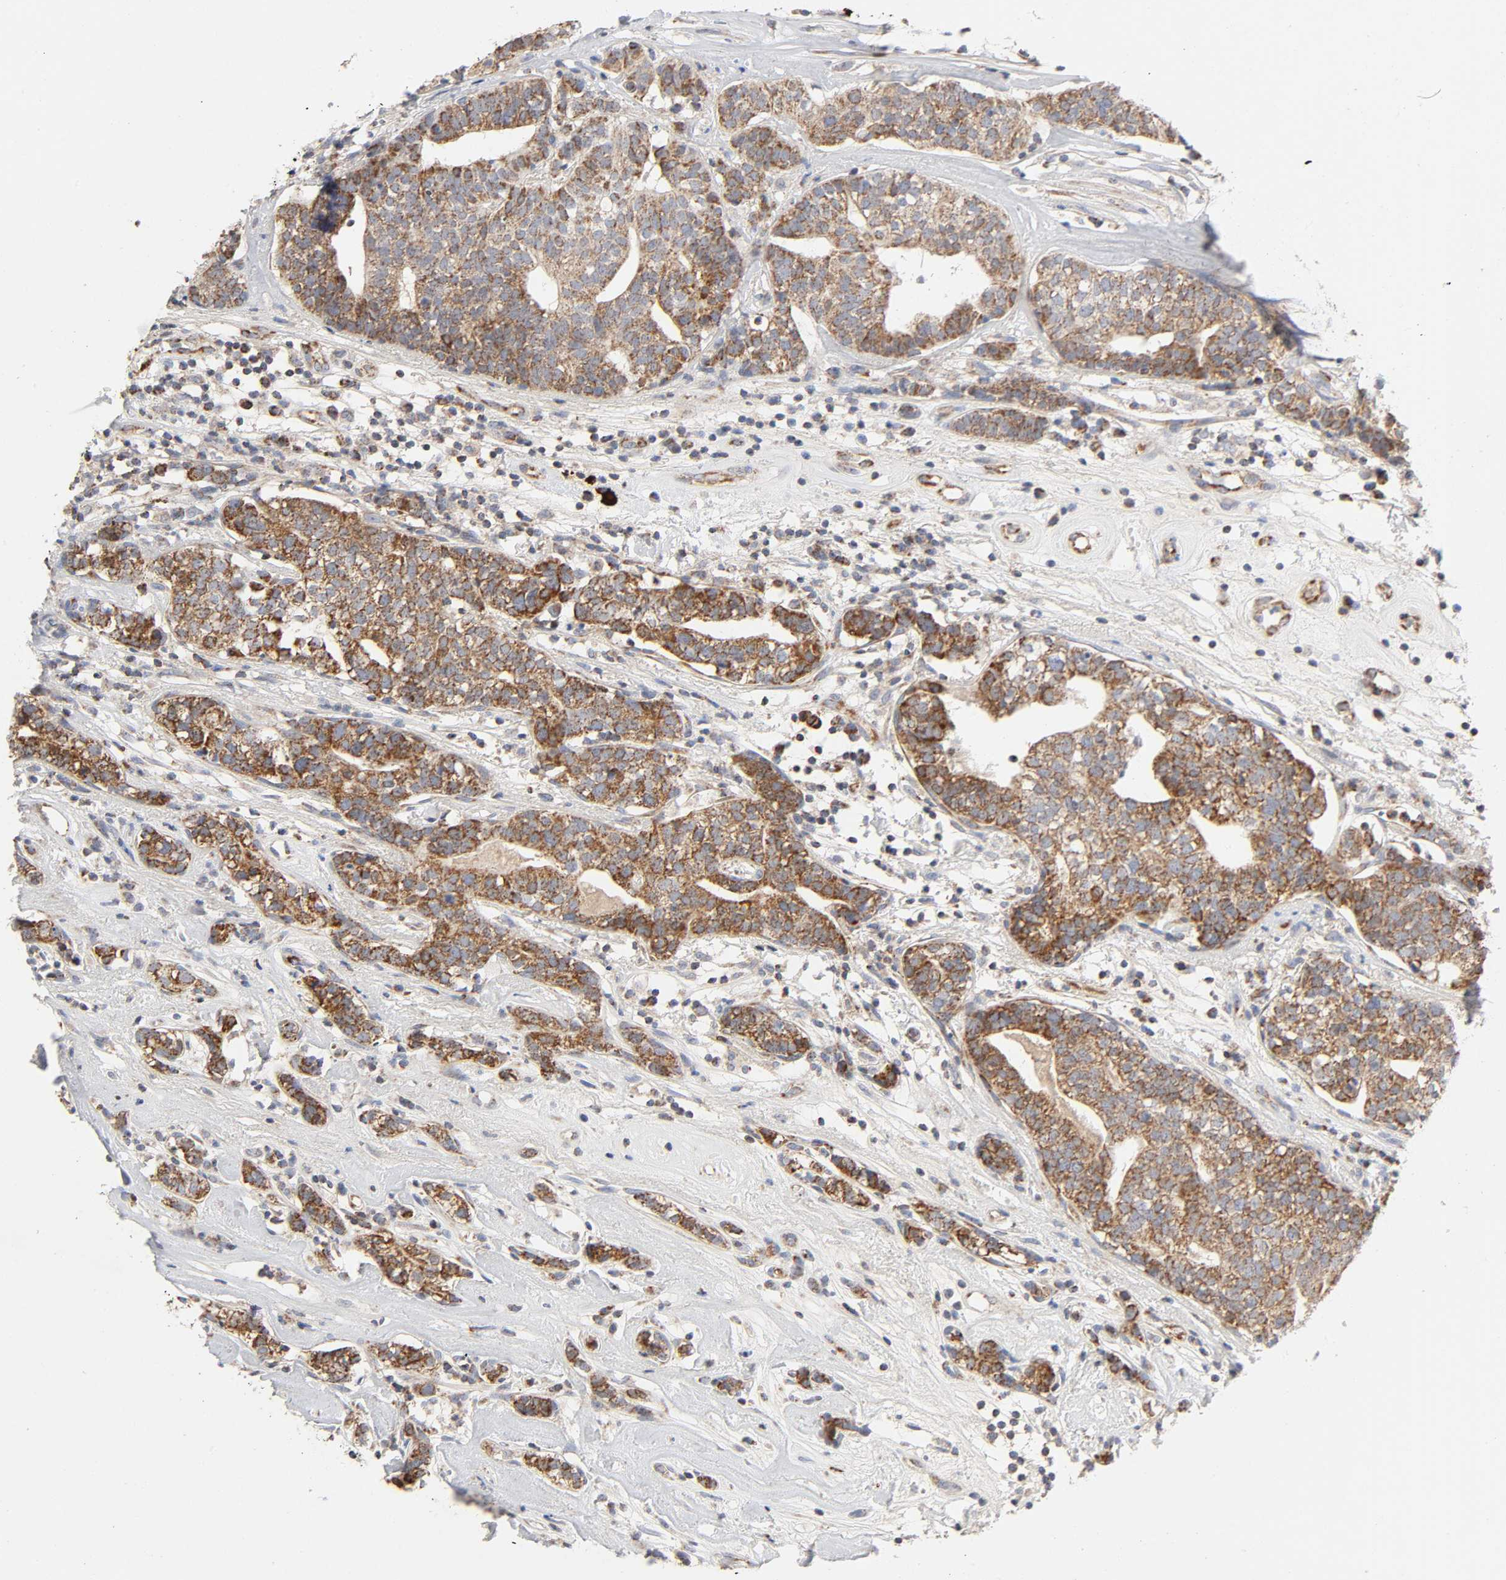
{"staining": {"intensity": "strong", "quantity": ">75%", "location": "cytoplasmic/membranous"}, "tissue": "head and neck cancer", "cell_type": "Tumor cells", "image_type": "cancer", "snomed": [{"axis": "morphology", "description": "Adenocarcinoma, NOS"}, {"axis": "topography", "description": "Salivary gland"}, {"axis": "topography", "description": "Head-Neck"}], "caption": "Protein analysis of head and neck cancer (adenocarcinoma) tissue demonstrates strong cytoplasmic/membranous staining in about >75% of tumor cells. Nuclei are stained in blue.", "gene": "SYT16", "patient": {"sex": "female", "age": 65}}